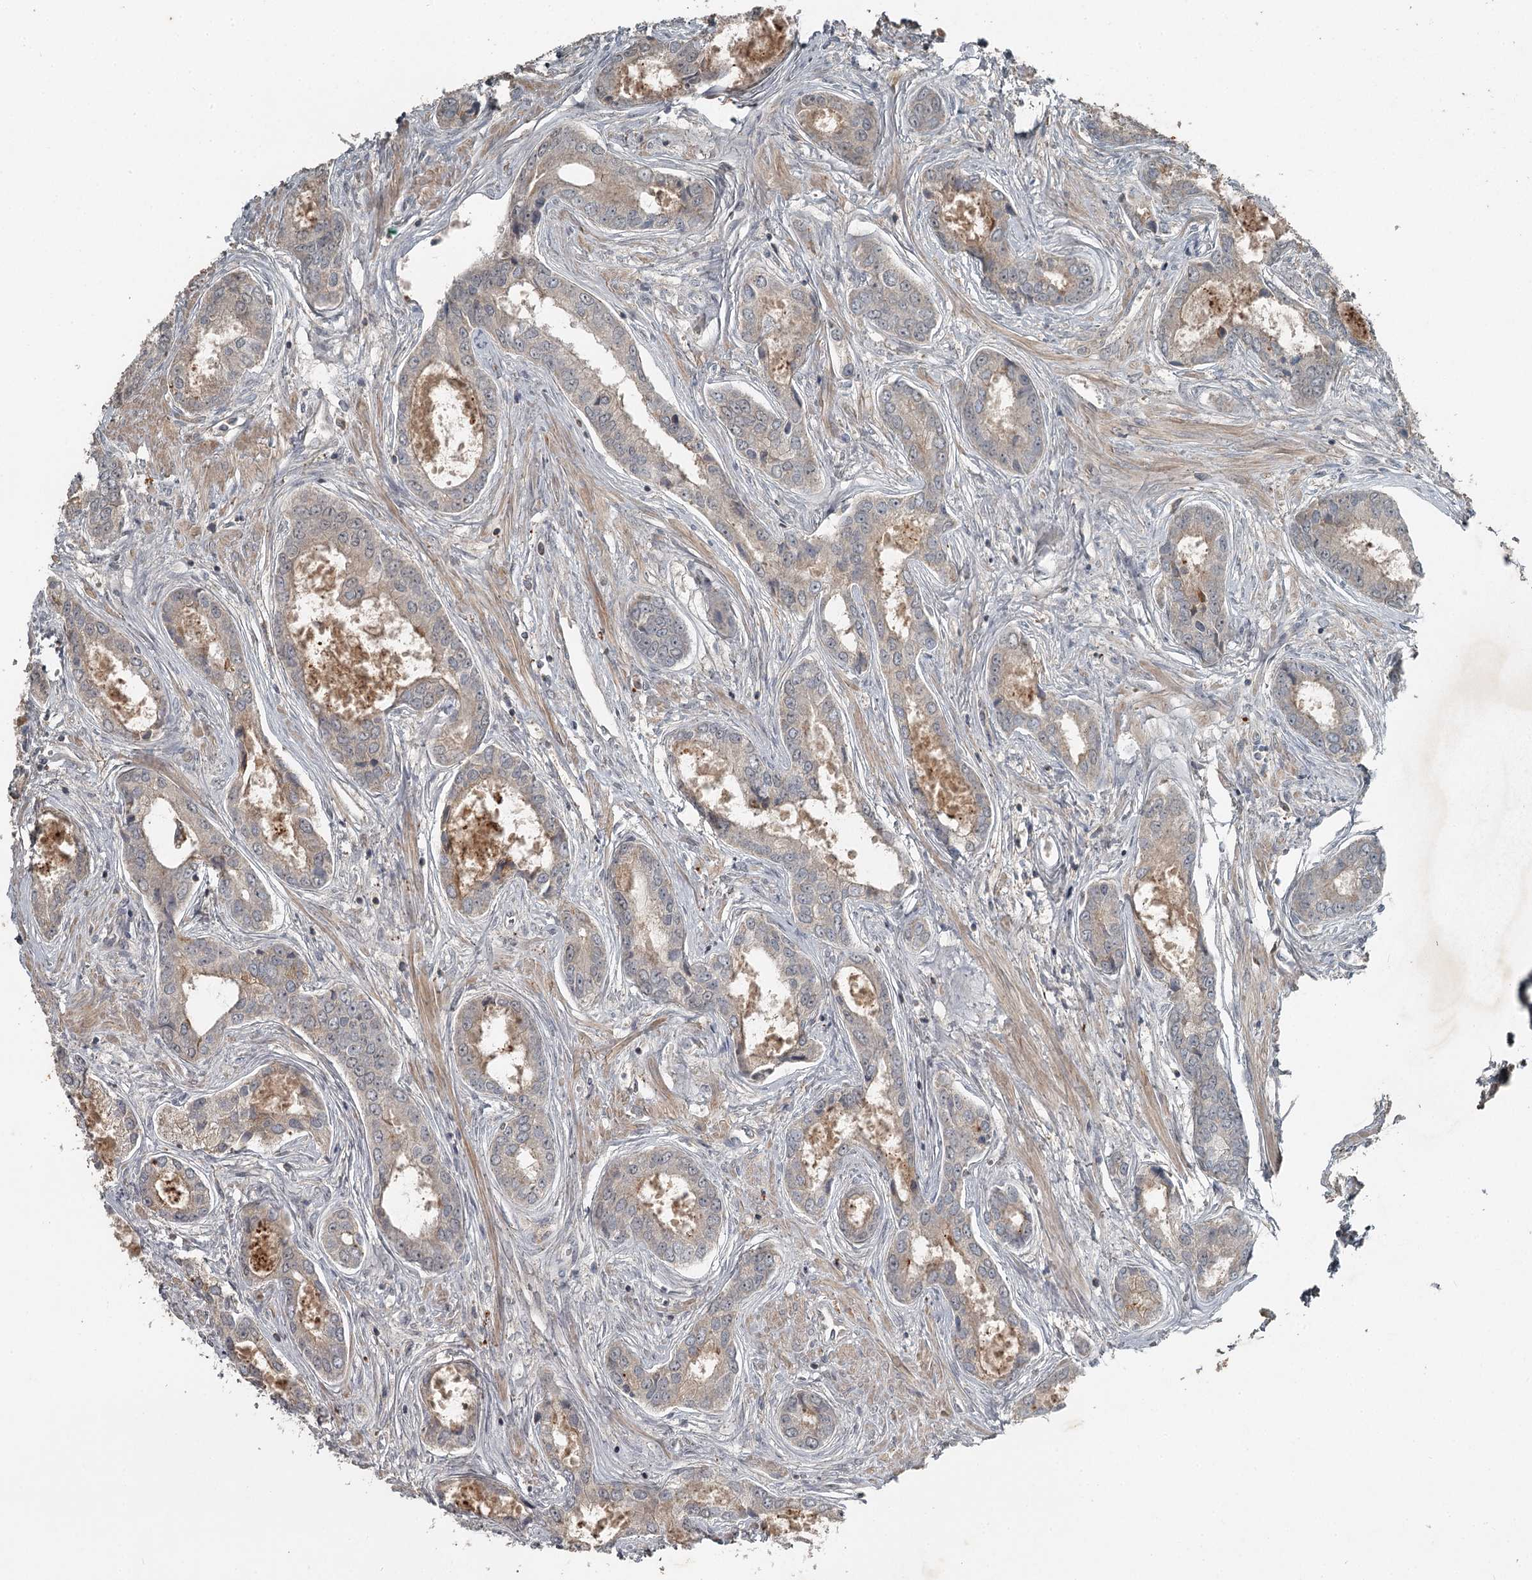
{"staining": {"intensity": "weak", "quantity": "<25%", "location": "cytoplasmic/membranous"}, "tissue": "prostate cancer", "cell_type": "Tumor cells", "image_type": "cancer", "snomed": [{"axis": "morphology", "description": "Adenocarcinoma, Low grade"}, {"axis": "topography", "description": "Prostate"}], "caption": "Adenocarcinoma (low-grade) (prostate) stained for a protein using immunohistochemistry (IHC) exhibits no expression tumor cells.", "gene": "SLC39A8", "patient": {"sex": "male", "age": 68}}